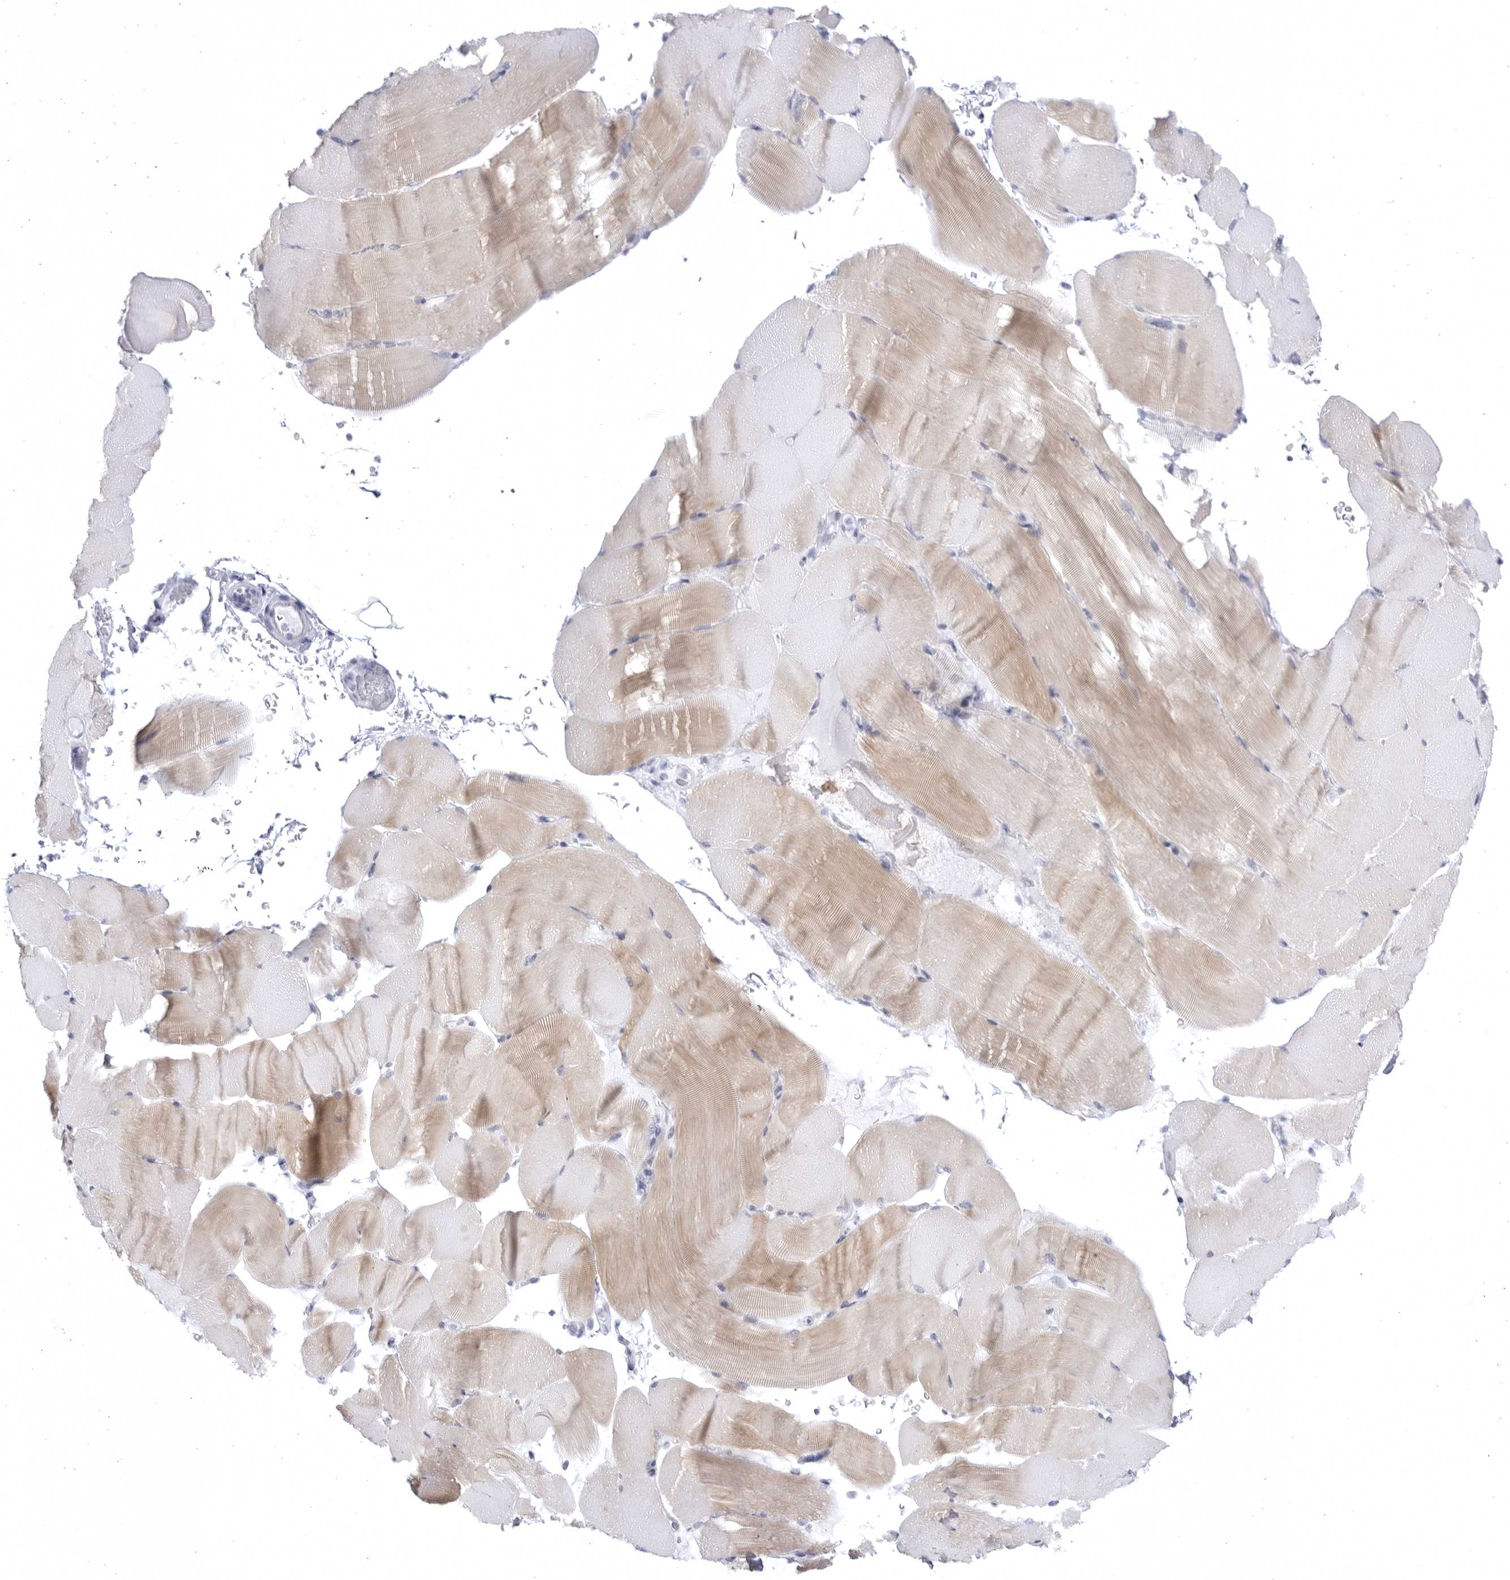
{"staining": {"intensity": "weak", "quantity": "25%-75%", "location": "cytoplasmic/membranous"}, "tissue": "skeletal muscle", "cell_type": "Myocytes", "image_type": "normal", "snomed": [{"axis": "morphology", "description": "Normal tissue, NOS"}, {"axis": "topography", "description": "Skeletal muscle"}, {"axis": "topography", "description": "Parathyroid gland"}], "caption": "Benign skeletal muscle reveals weak cytoplasmic/membranous staining in approximately 25%-75% of myocytes, visualized by immunohistochemistry.", "gene": "CCDC181", "patient": {"sex": "female", "age": 37}}